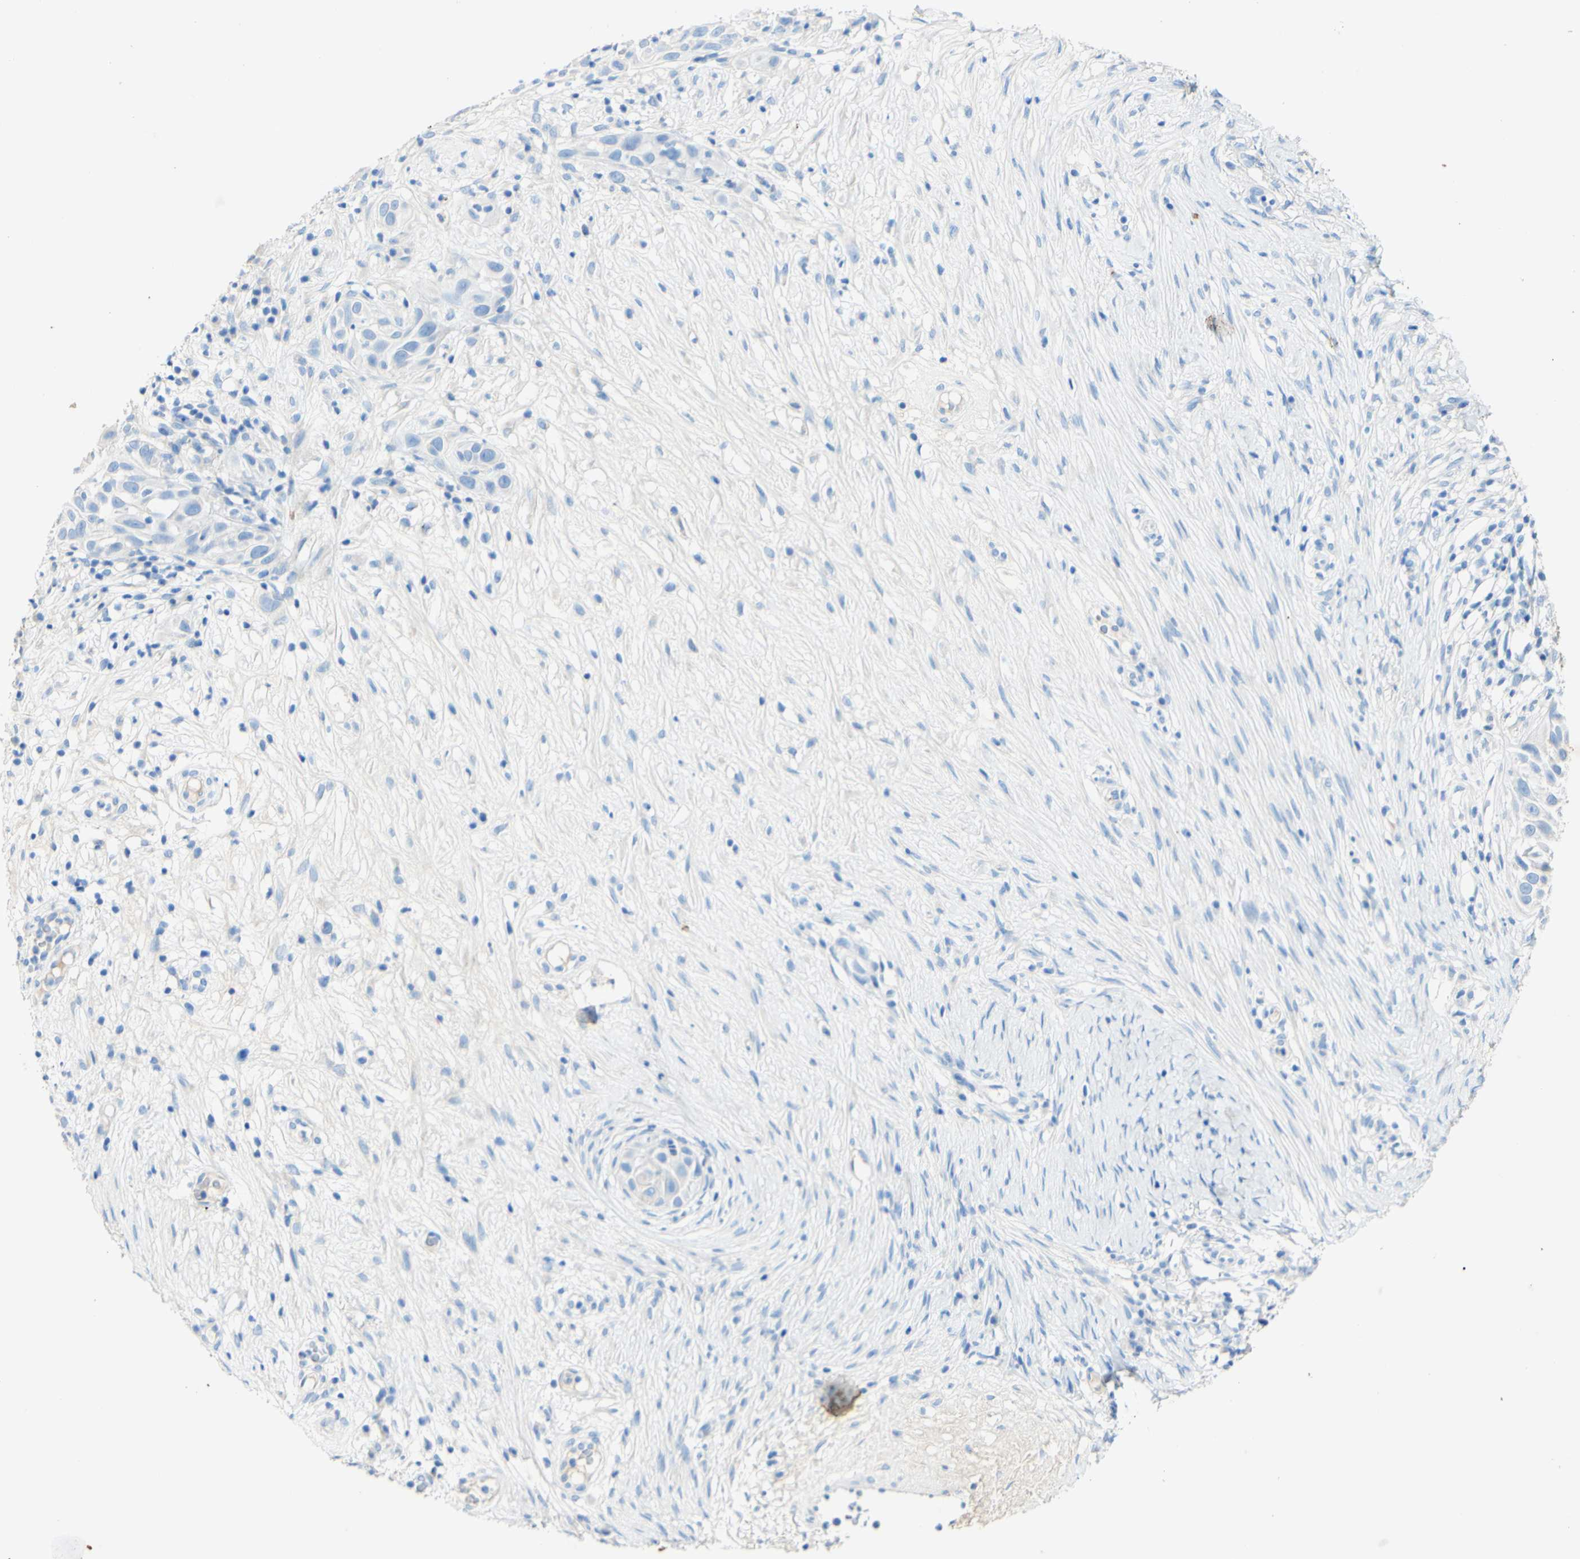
{"staining": {"intensity": "negative", "quantity": "none", "location": "none"}, "tissue": "skin cancer", "cell_type": "Tumor cells", "image_type": "cancer", "snomed": [{"axis": "morphology", "description": "Squamous cell carcinoma, NOS"}, {"axis": "topography", "description": "Skin"}], "caption": "High power microscopy image of an IHC image of skin cancer (squamous cell carcinoma), revealing no significant expression in tumor cells.", "gene": "PIGR", "patient": {"sex": "female", "age": 44}}